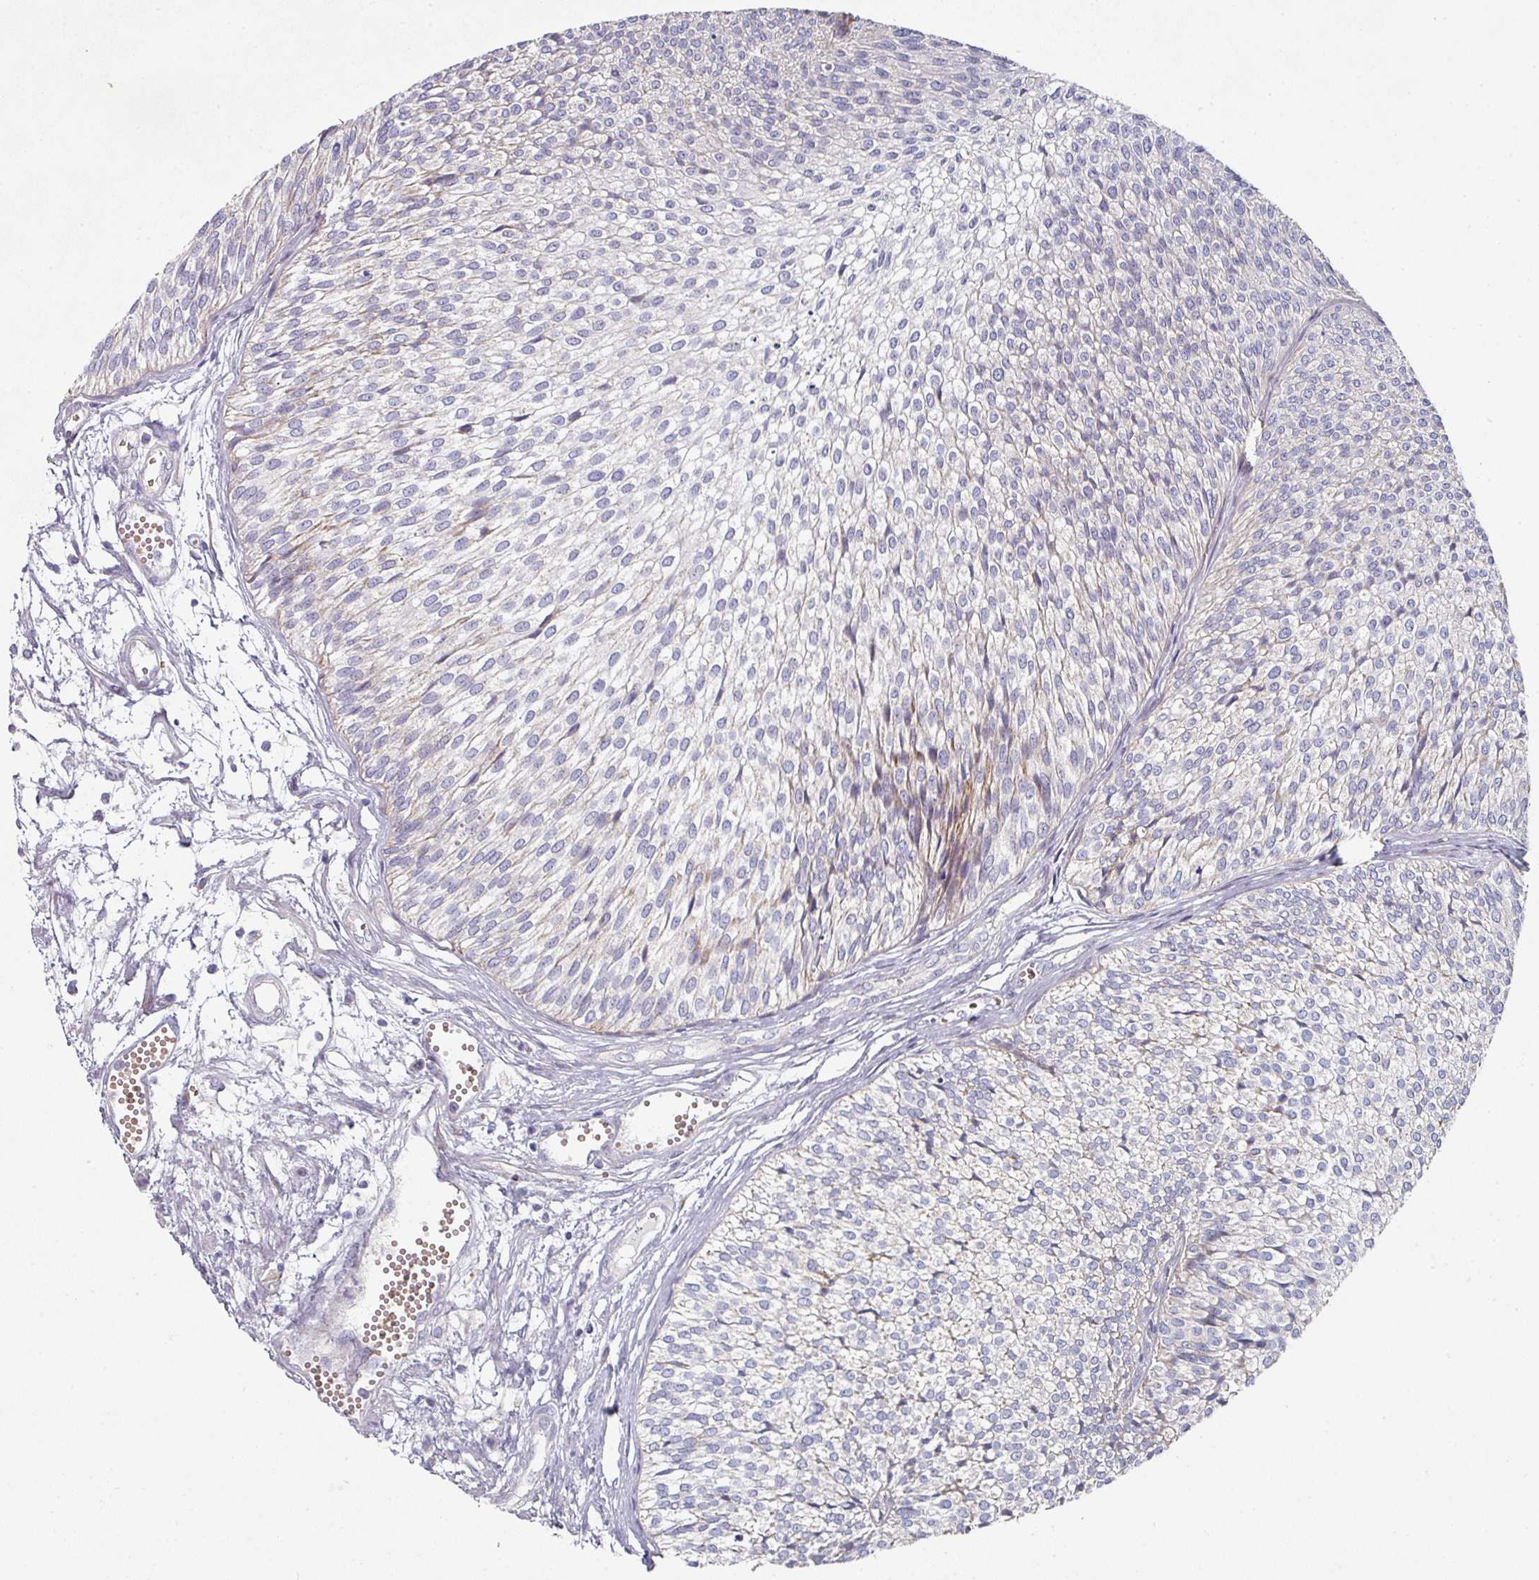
{"staining": {"intensity": "negative", "quantity": "none", "location": "none"}, "tissue": "urothelial cancer", "cell_type": "Tumor cells", "image_type": "cancer", "snomed": [{"axis": "morphology", "description": "Urothelial carcinoma, Low grade"}, {"axis": "topography", "description": "Urinary bladder"}], "caption": "The photomicrograph exhibits no significant staining in tumor cells of low-grade urothelial carcinoma. (Immunohistochemistry (ihc), brightfield microscopy, high magnification).", "gene": "PYROXD2", "patient": {"sex": "male", "age": 91}}